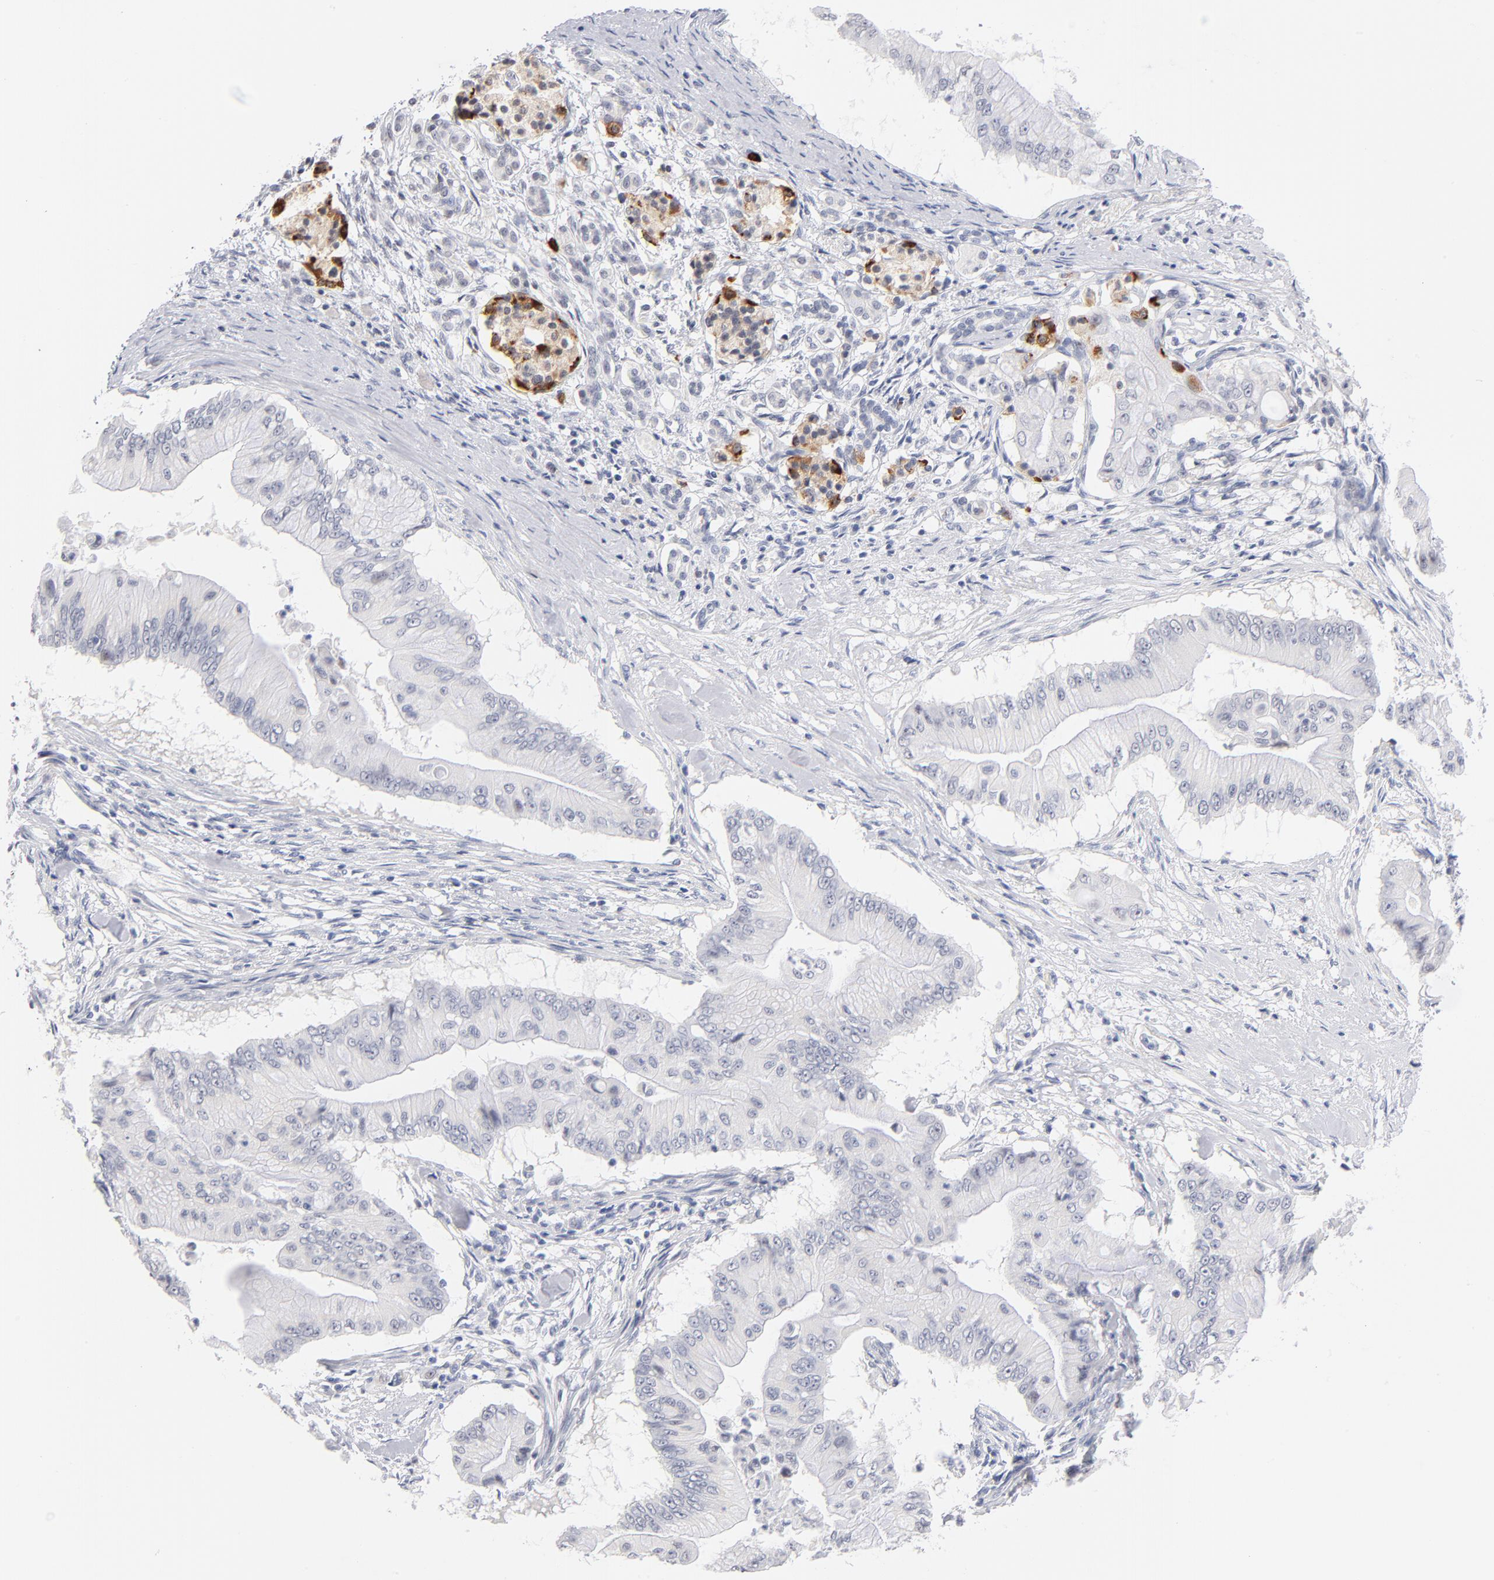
{"staining": {"intensity": "negative", "quantity": "none", "location": "none"}, "tissue": "pancreatic cancer", "cell_type": "Tumor cells", "image_type": "cancer", "snomed": [{"axis": "morphology", "description": "Adenocarcinoma, NOS"}, {"axis": "topography", "description": "Pancreas"}], "caption": "Tumor cells are negative for brown protein staining in adenocarcinoma (pancreatic). (Stains: DAB (3,3'-diaminobenzidine) immunohistochemistry (IHC) with hematoxylin counter stain, Microscopy: brightfield microscopy at high magnification).", "gene": "KHNYN", "patient": {"sex": "male", "age": 62}}